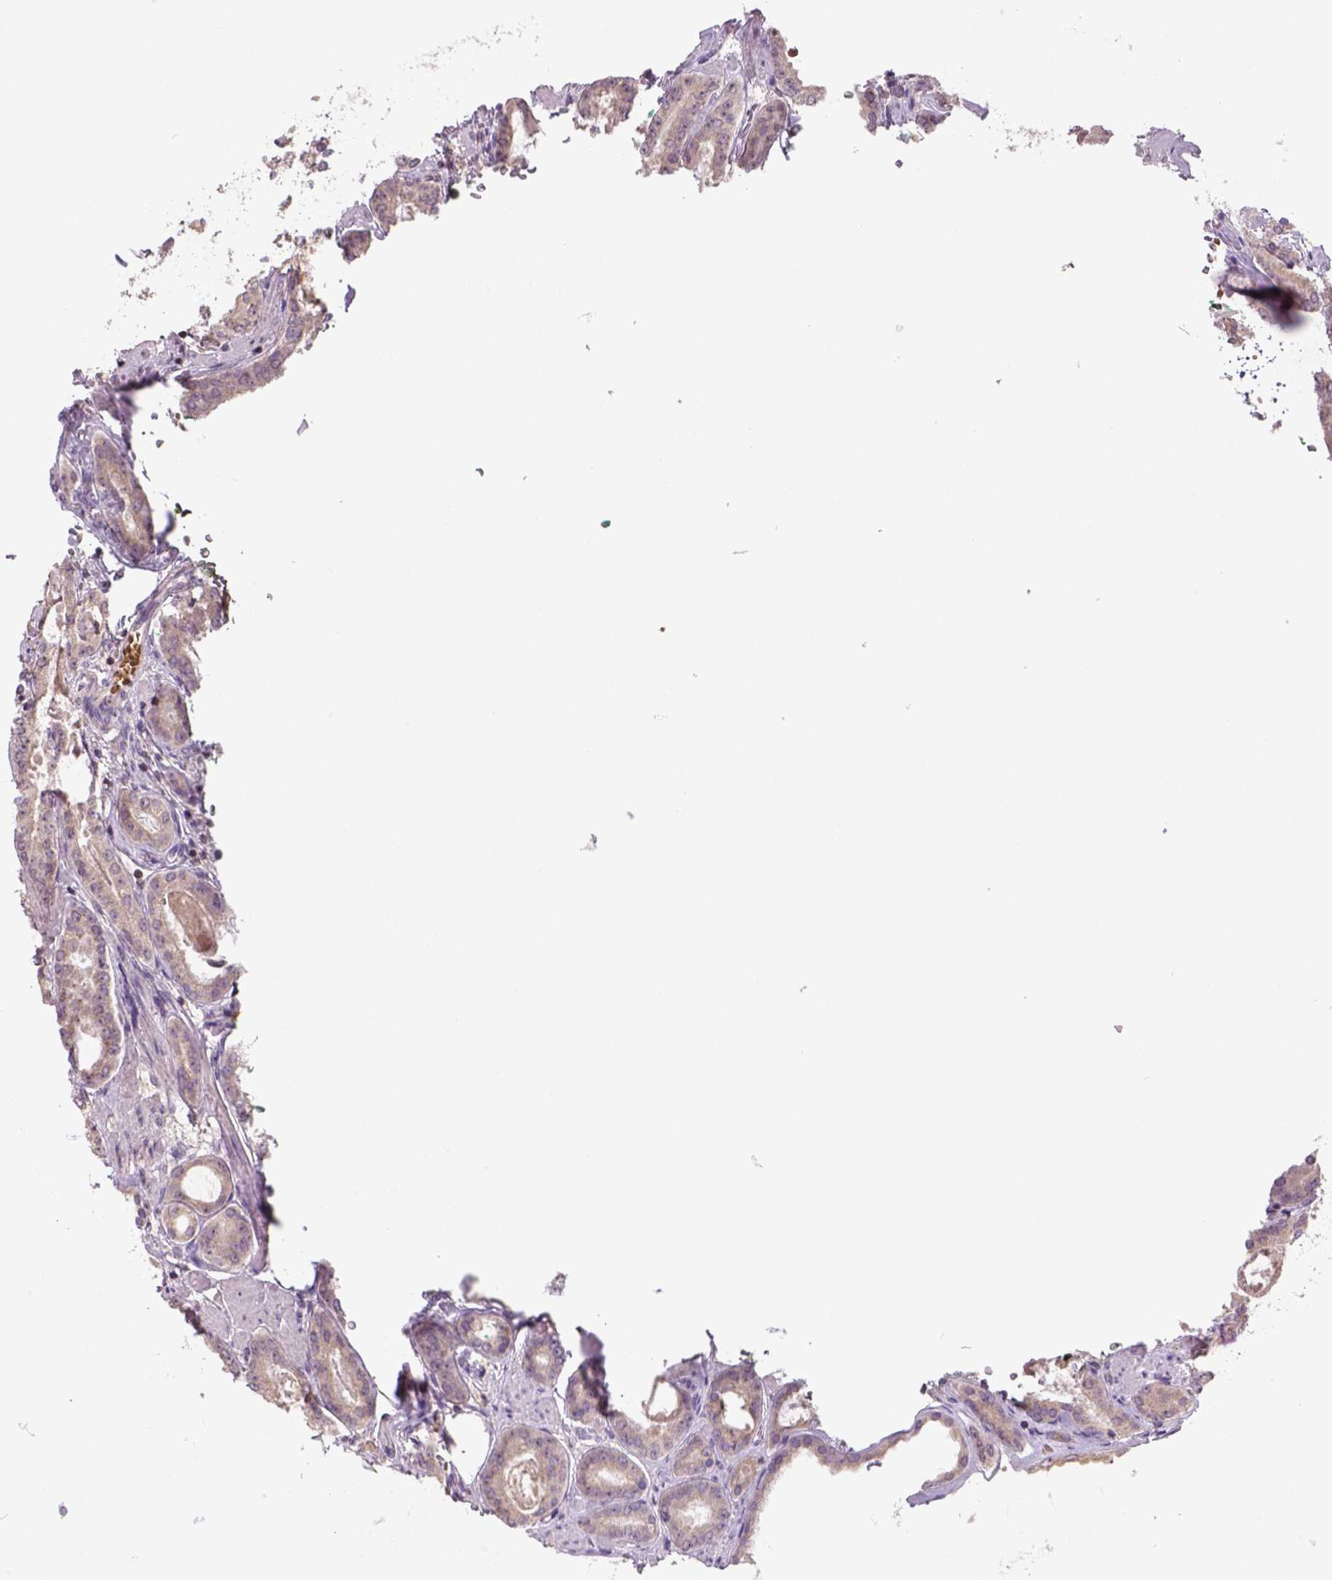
{"staining": {"intensity": "weak", "quantity": "<25%", "location": "cytoplasmic/membranous,nuclear"}, "tissue": "prostate cancer", "cell_type": "Tumor cells", "image_type": "cancer", "snomed": [{"axis": "morphology", "description": "Adenocarcinoma, High grade"}, {"axis": "topography", "description": "Prostate"}], "caption": "Immunohistochemistry image of neoplastic tissue: adenocarcinoma (high-grade) (prostate) stained with DAB displays no significant protein staining in tumor cells.", "gene": "NUDT3", "patient": {"sex": "male", "age": 63}}